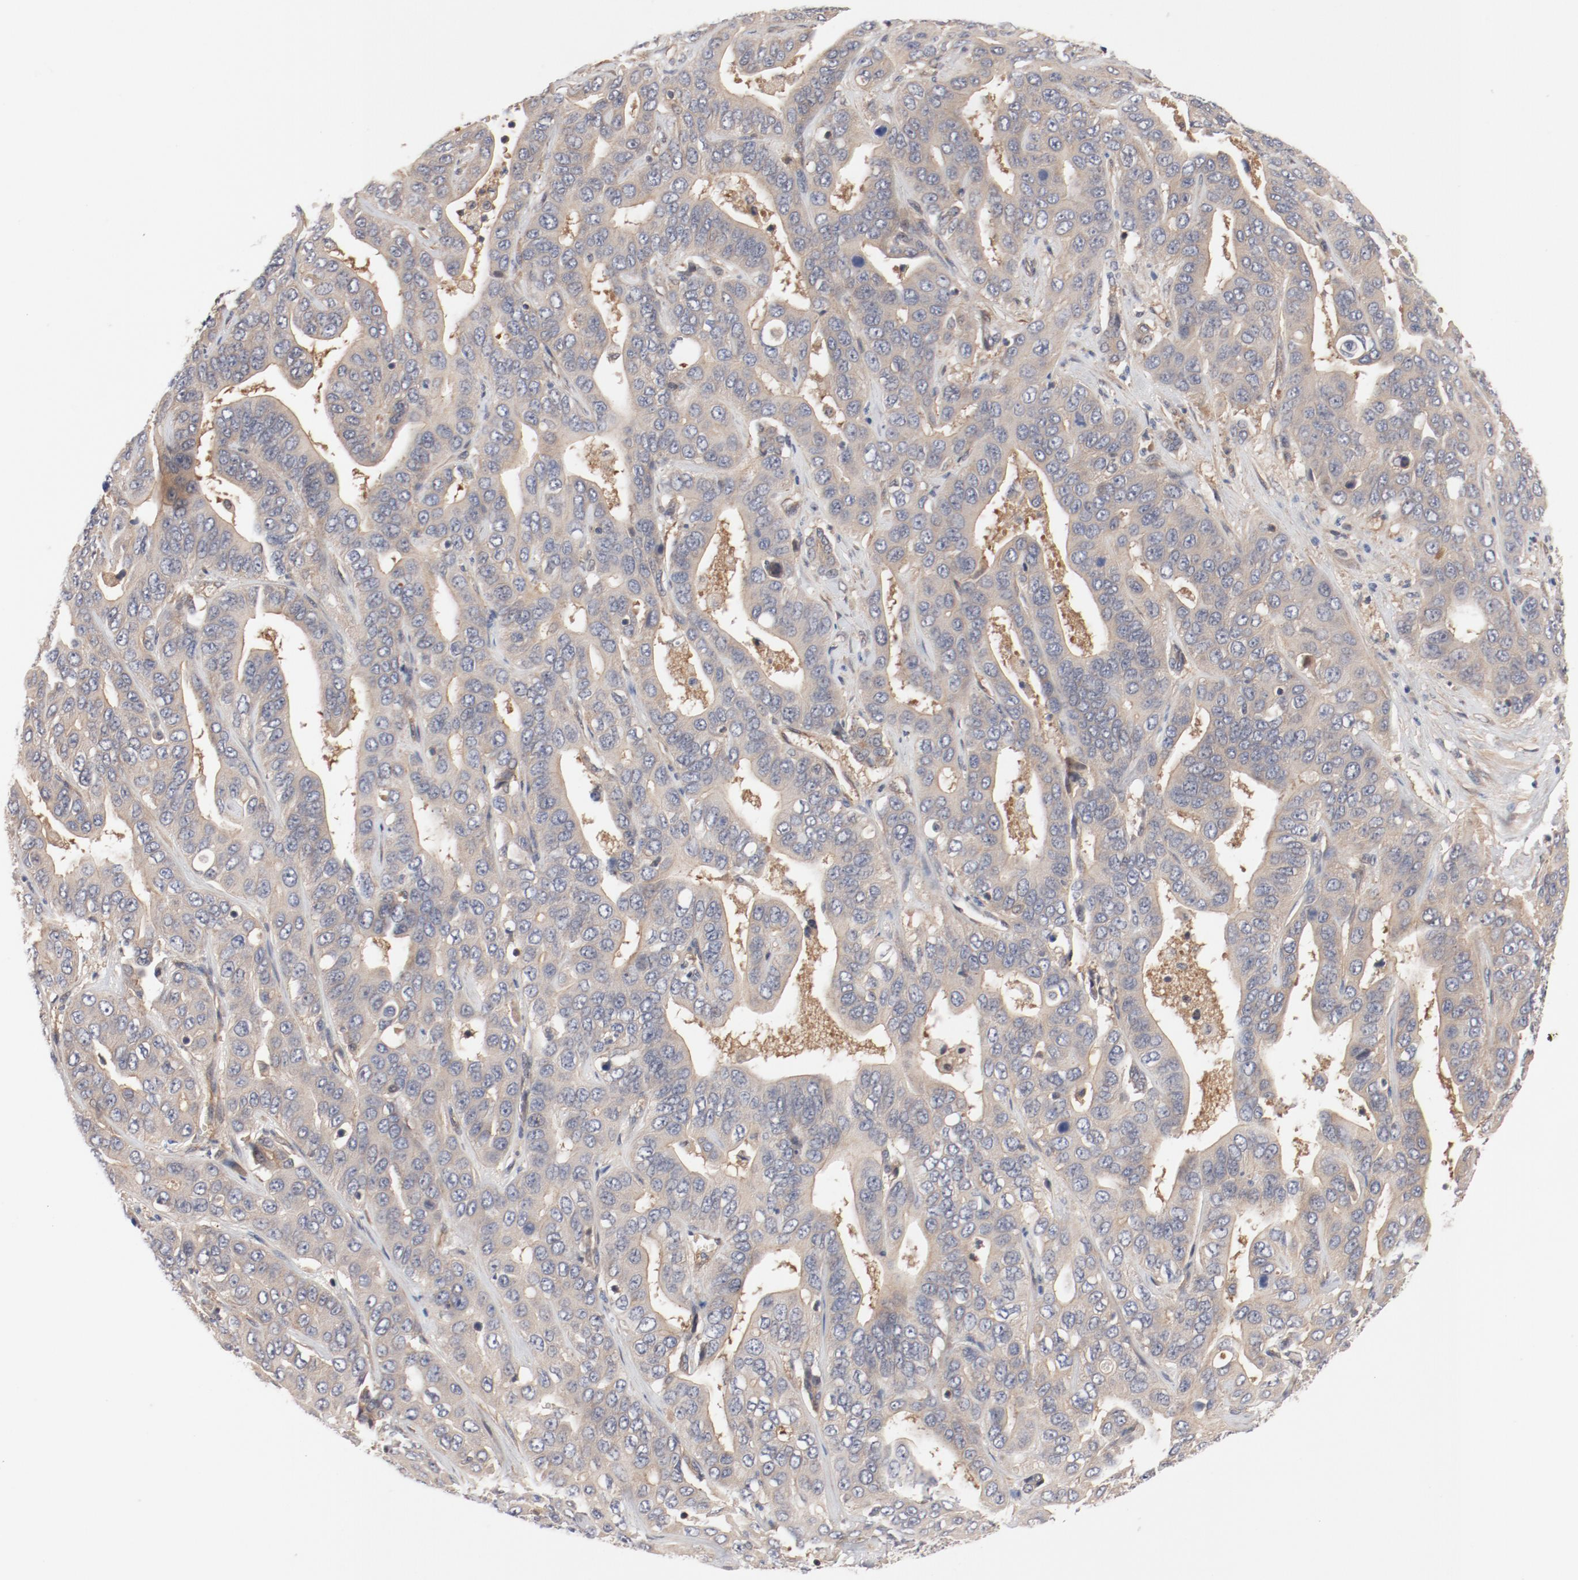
{"staining": {"intensity": "negative", "quantity": "none", "location": "none"}, "tissue": "liver cancer", "cell_type": "Tumor cells", "image_type": "cancer", "snomed": [{"axis": "morphology", "description": "Cholangiocarcinoma"}, {"axis": "topography", "description": "Liver"}], "caption": "The histopathology image displays no staining of tumor cells in liver cholangiocarcinoma. (Brightfield microscopy of DAB (3,3'-diaminobenzidine) immunohistochemistry at high magnification).", "gene": "PITPNM2", "patient": {"sex": "female", "age": 52}}